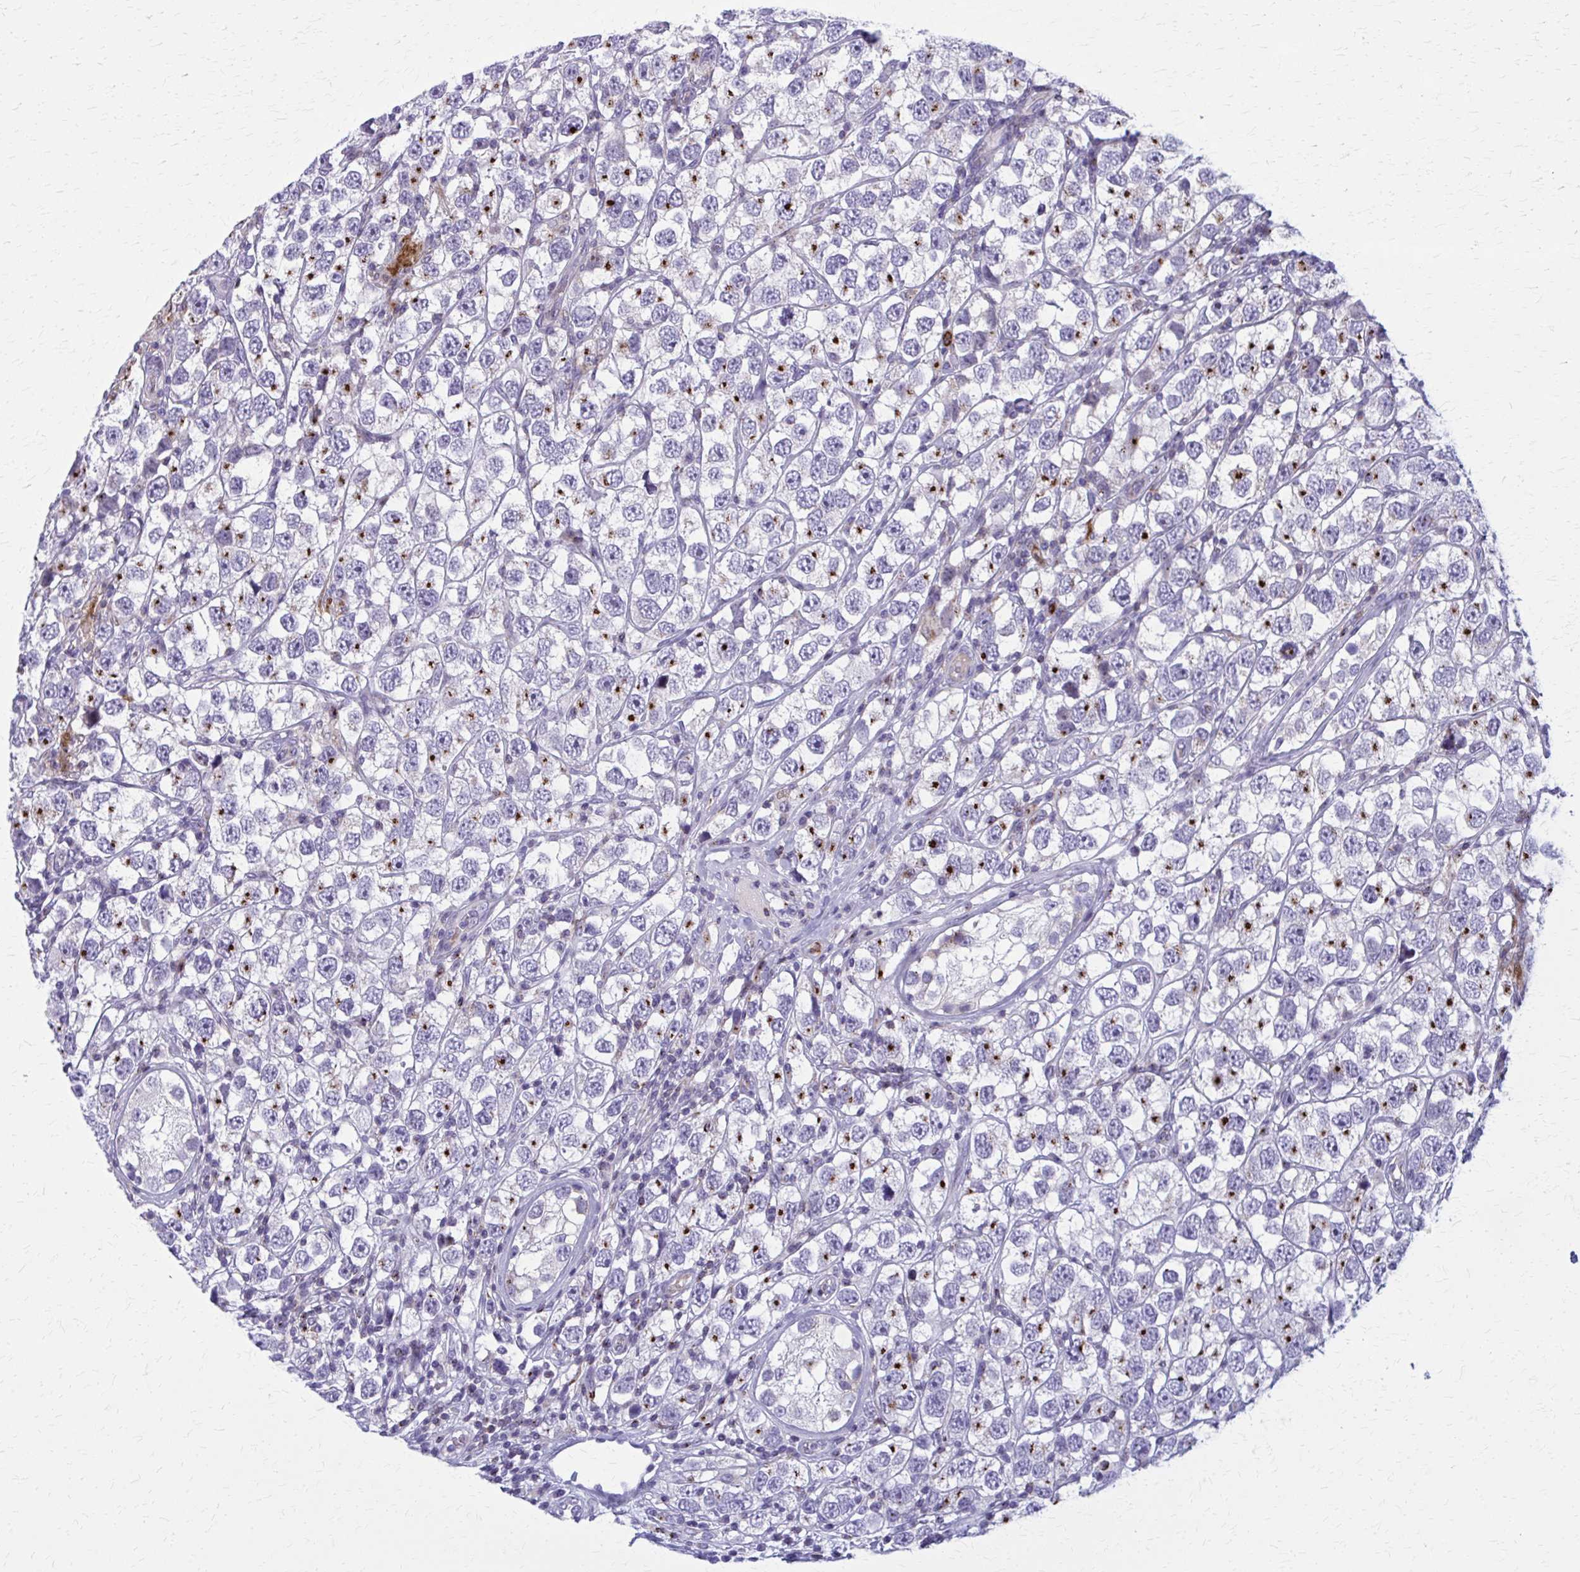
{"staining": {"intensity": "strong", "quantity": "<25%", "location": "cytoplasmic/membranous"}, "tissue": "testis cancer", "cell_type": "Tumor cells", "image_type": "cancer", "snomed": [{"axis": "morphology", "description": "Seminoma, NOS"}, {"axis": "topography", "description": "Testis"}], "caption": "Strong cytoplasmic/membranous protein positivity is identified in about <25% of tumor cells in testis seminoma.", "gene": "PEDS1", "patient": {"sex": "male", "age": 26}}